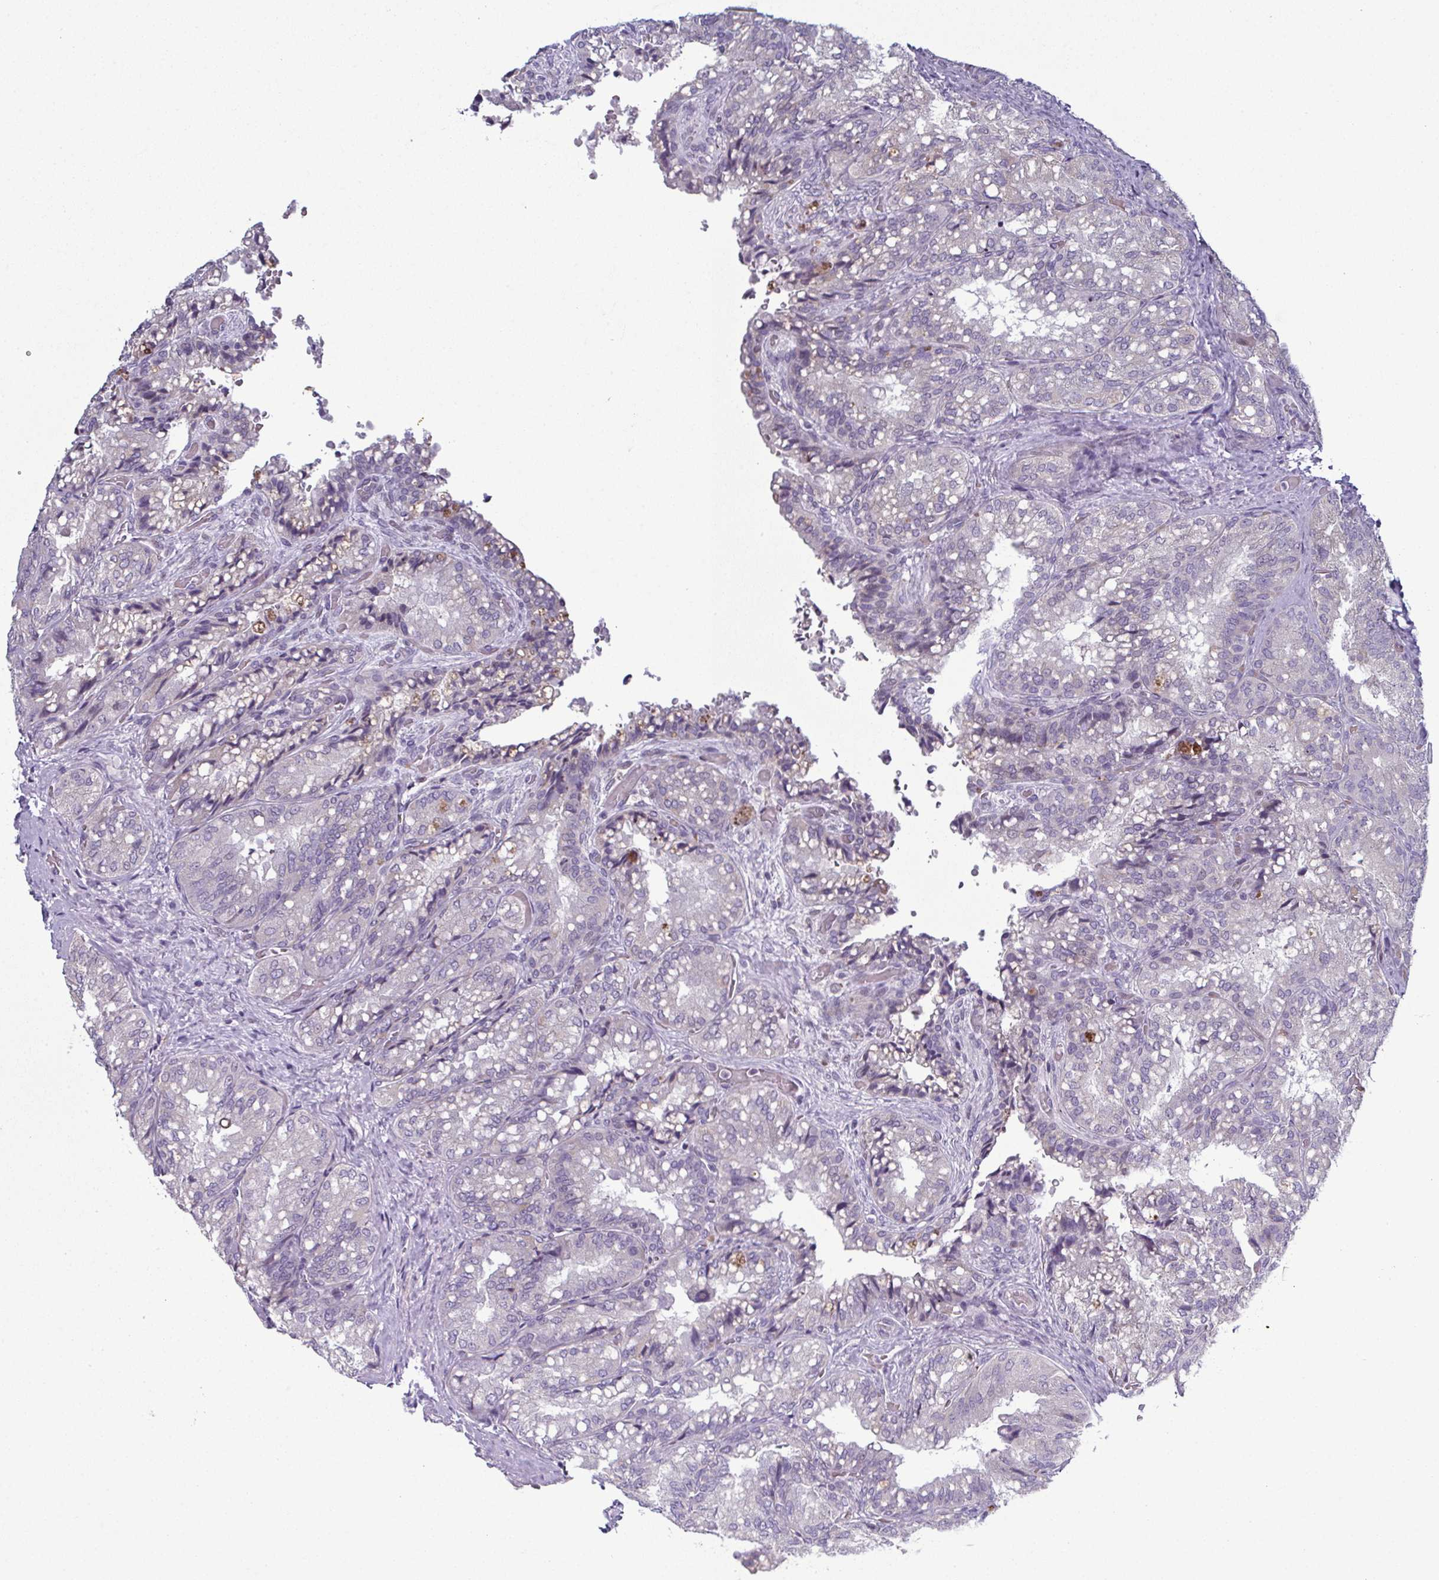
{"staining": {"intensity": "negative", "quantity": "none", "location": "none"}, "tissue": "seminal vesicle", "cell_type": "Glandular cells", "image_type": "normal", "snomed": [{"axis": "morphology", "description": "Normal tissue, NOS"}, {"axis": "topography", "description": "Seminal veicle"}], "caption": "An immunohistochemistry (IHC) micrograph of benign seminal vesicle is shown. There is no staining in glandular cells of seminal vesicle.", "gene": "ODF1", "patient": {"sex": "male", "age": 57}}